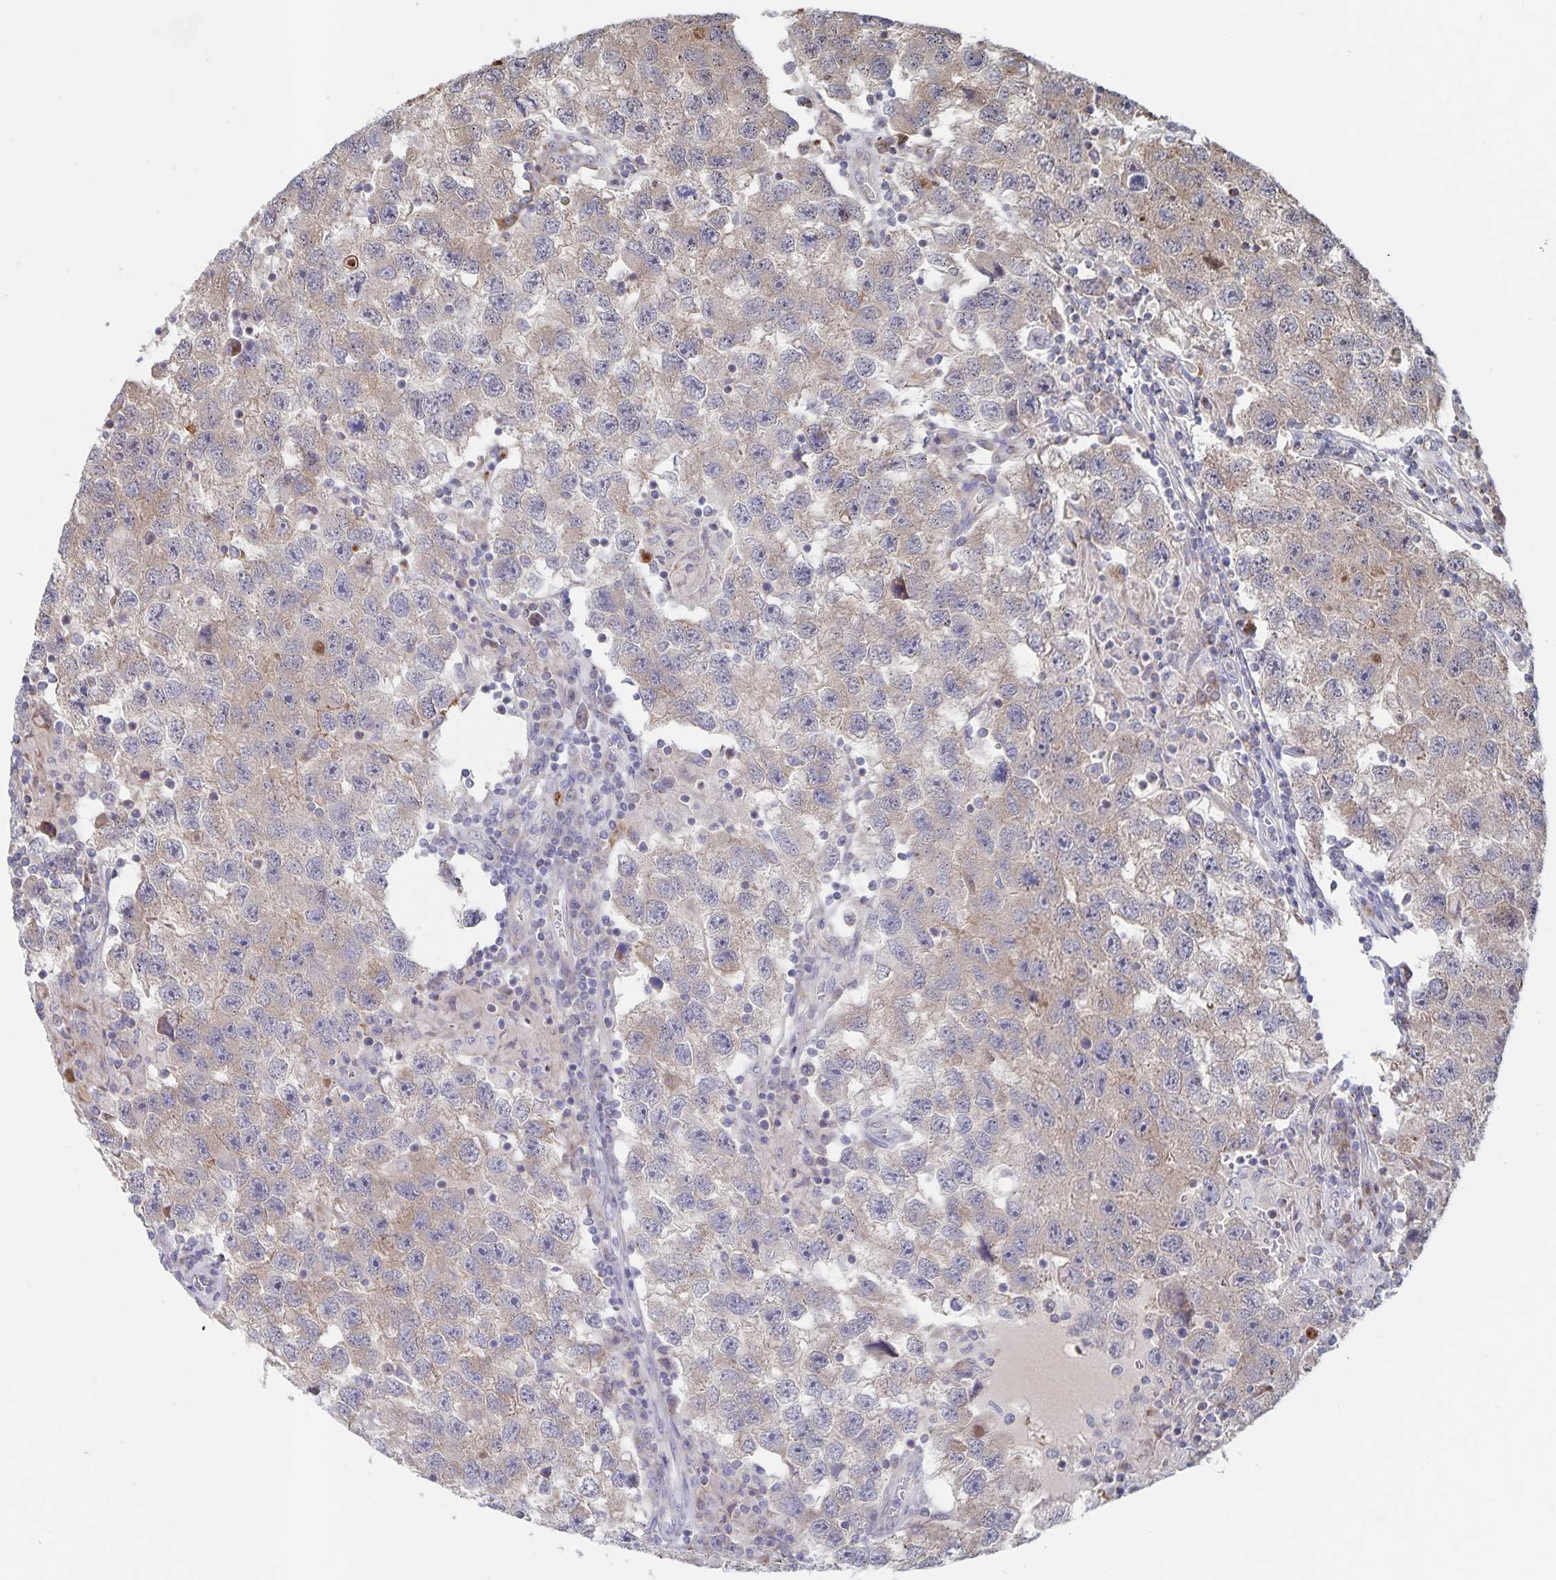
{"staining": {"intensity": "weak", "quantity": "25%-75%", "location": "cytoplasmic/membranous"}, "tissue": "testis cancer", "cell_type": "Tumor cells", "image_type": "cancer", "snomed": [{"axis": "morphology", "description": "Seminoma, NOS"}, {"axis": "topography", "description": "Testis"}], "caption": "Protein expression analysis of human testis cancer (seminoma) reveals weak cytoplasmic/membranous positivity in approximately 25%-75% of tumor cells. (brown staining indicates protein expression, while blue staining denotes nuclei).", "gene": "ACACA", "patient": {"sex": "male", "age": 26}}